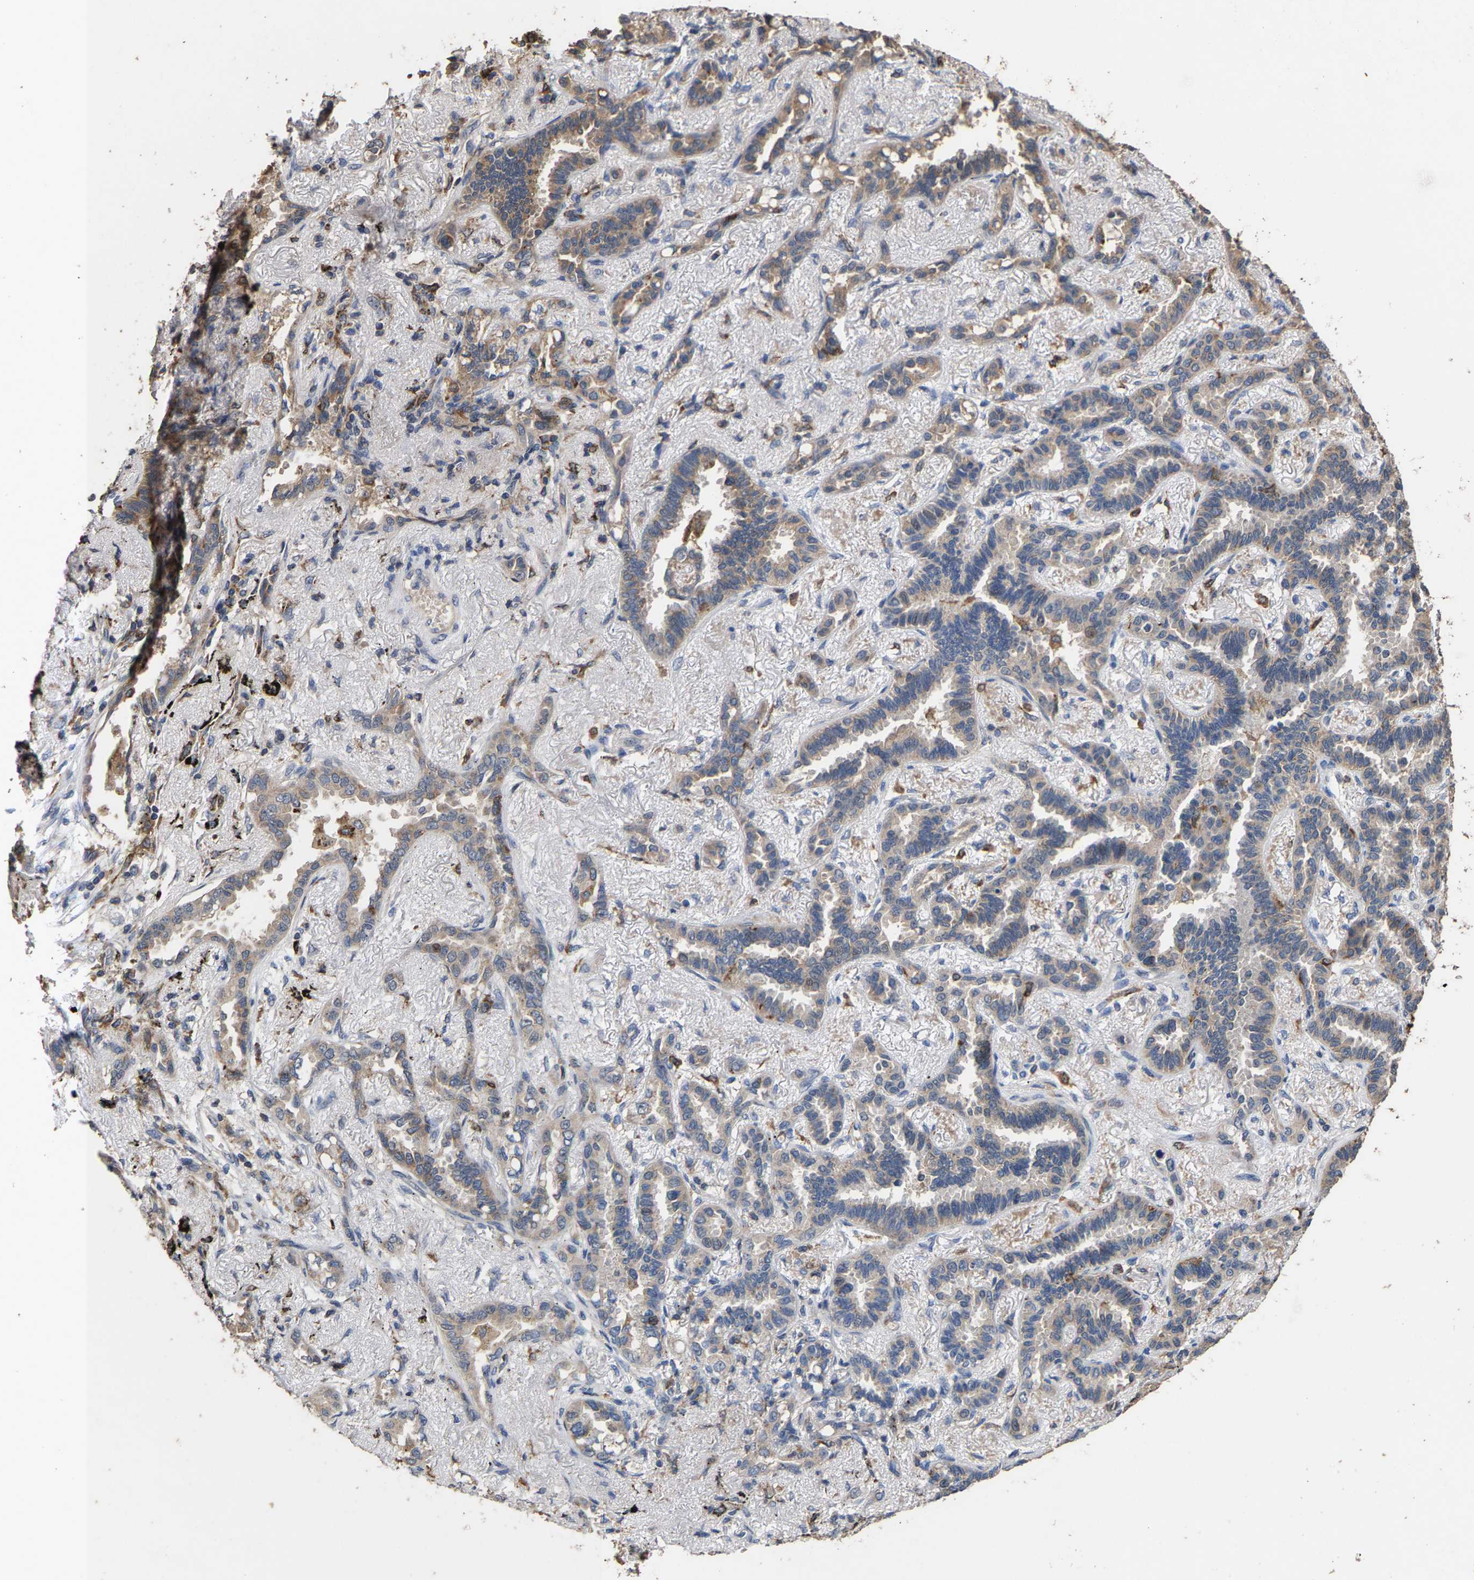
{"staining": {"intensity": "weak", "quantity": "25%-75%", "location": "cytoplasmic/membranous"}, "tissue": "lung cancer", "cell_type": "Tumor cells", "image_type": "cancer", "snomed": [{"axis": "morphology", "description": "Adenocarcinoma, NOS"}, {"axis": "topography", "description": "Lung"}], "caption": "A low amount of weak cytoplasmic/membranous expression is identified in approximately 25%-75% of tumor cells in lung cancer (adenocarcinoma) tissue.", "gene": "TDRKH", "patient": {"sex": "male", "age": 59}}